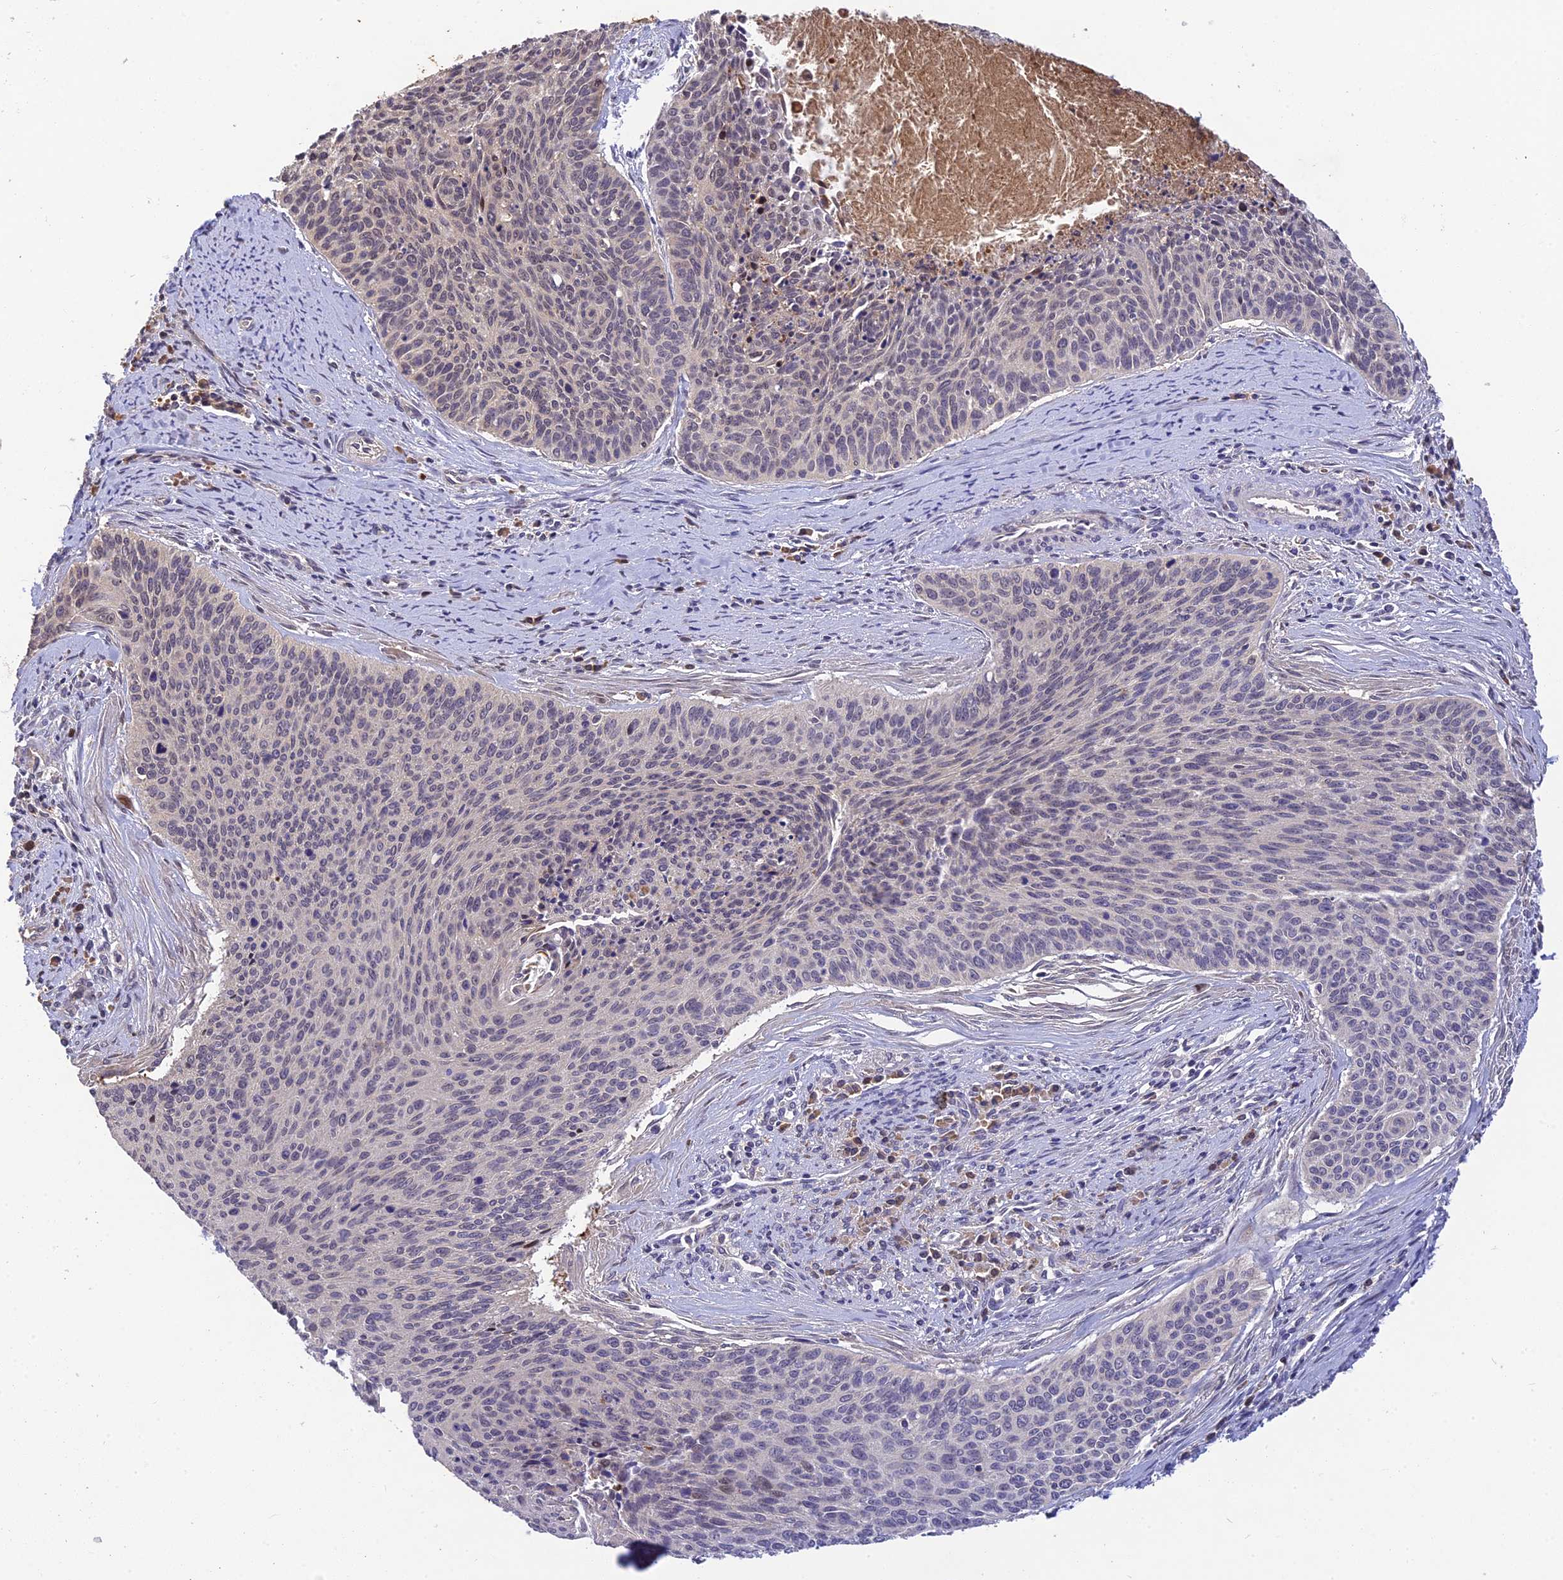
{"staining": {"intensity": "weak", "quantity": "<25%", "location": "nuclear"}, "tissue": "cervical cancer", "cell_type": "Tumor cells", "image_type": "cancer", "snomed": [{"axis": "morphology", "description": "Squamous cell carcinoma, NOS"}, {"axis": "topography", "description": "Cervix"}], "caption": "IHC of cervical squamous cell carcinoma displays no staining in tumor cells.", "gene": "DENND5B", "patient": {"sex": "female", "age": 55}}